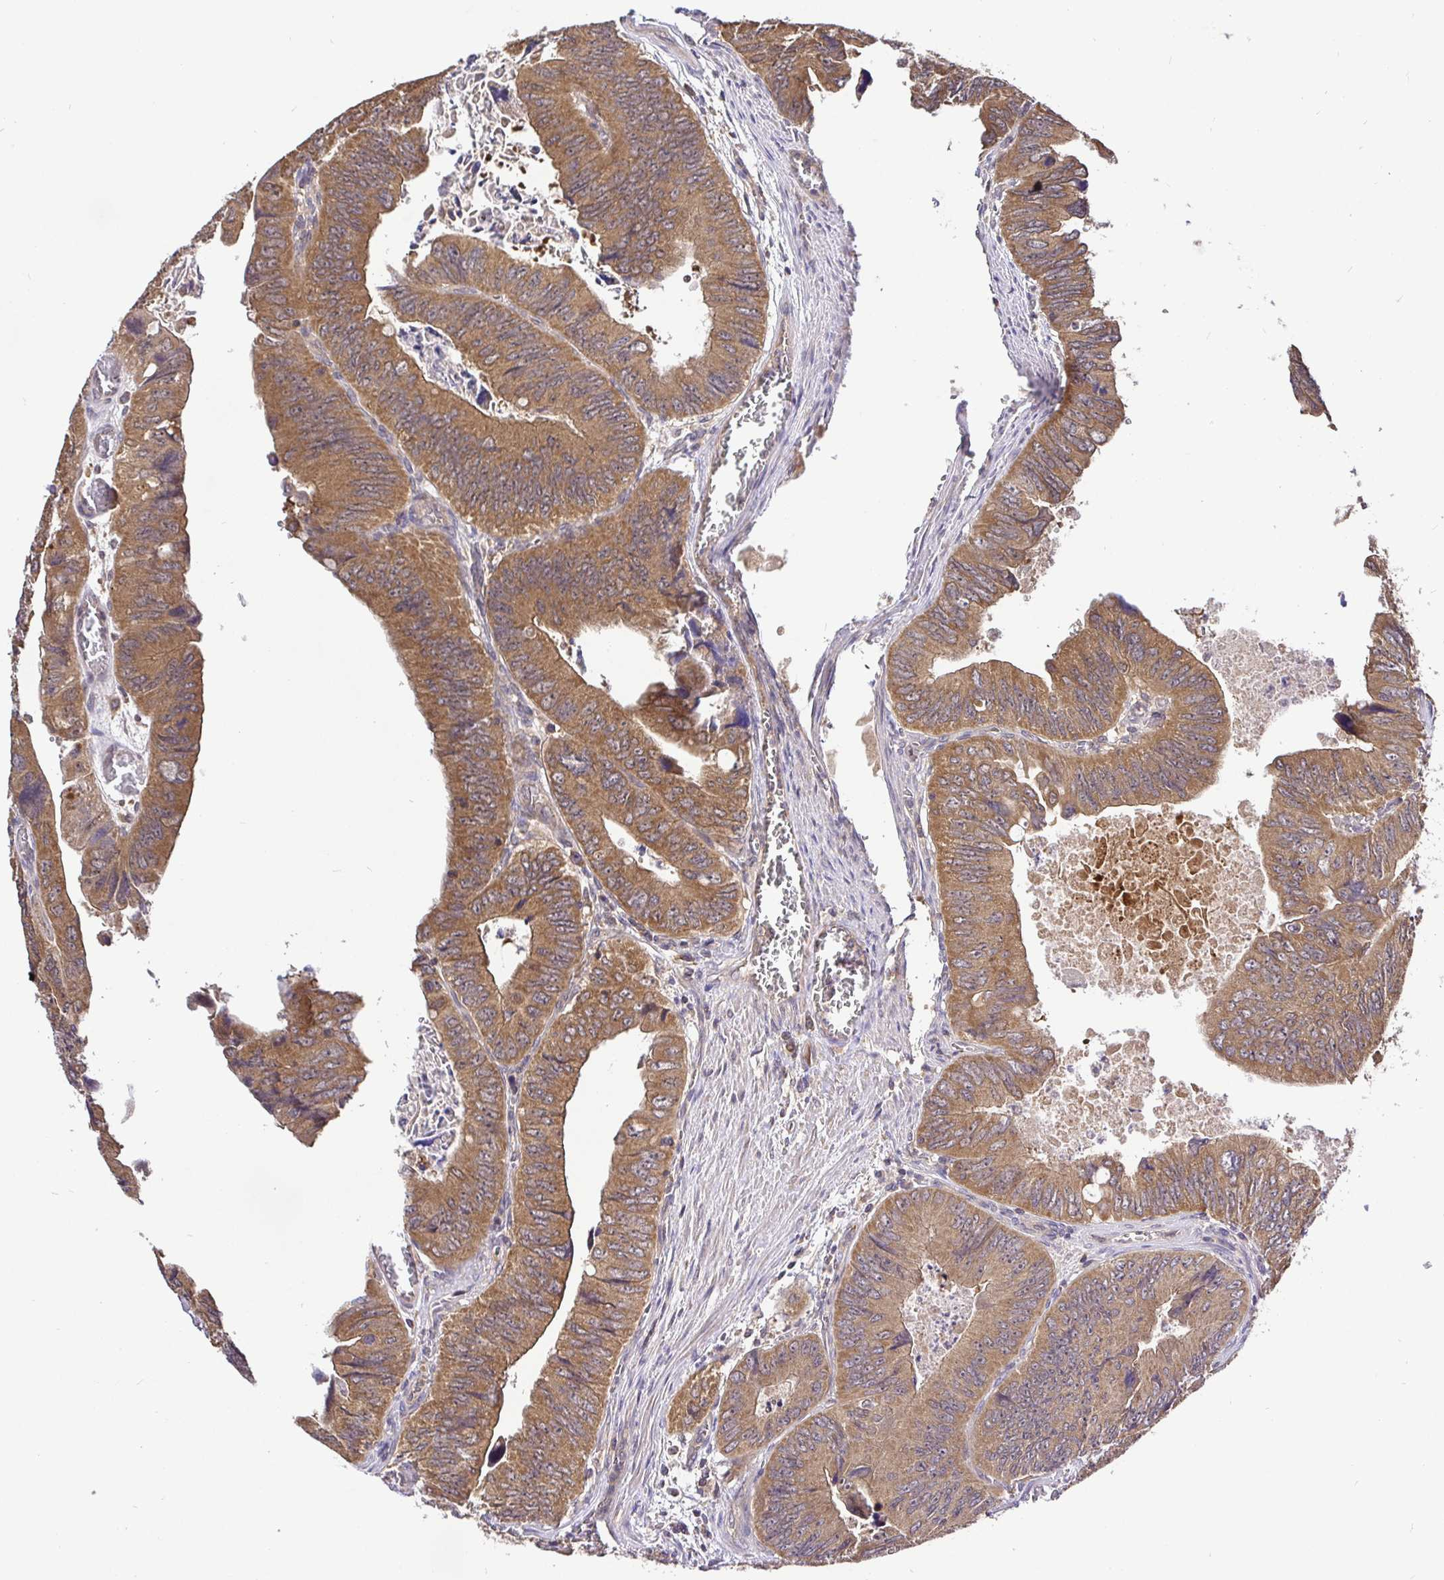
{"staining": {"intensity": "moderate", "quantity": ">75%", "location": "cytoplasmic/membranous"}, "tissue": "colorectal cancer", "cell_type": "Tumor cells", "image_type": "cancer", "snomed": [{"axis": "morphology", "description": "Adenocarcinoma, NOS"}, {"axis": "topography", "description": "Colon"}], "caption": "Immunohistochemistry (IHC) image of neoplastic tissue: colorectal cancer (adenocarcinoma) stained using immunohistochemistry (IHC) demonstrates medium levels of moderate protein expression localized specifically in the cytoplasmic/membranous of tumor cells, appearing as a cytoplasmic/membranous brown color.", "gene": "UBE2M", "patient": {"sex": "female", "age": 84}}